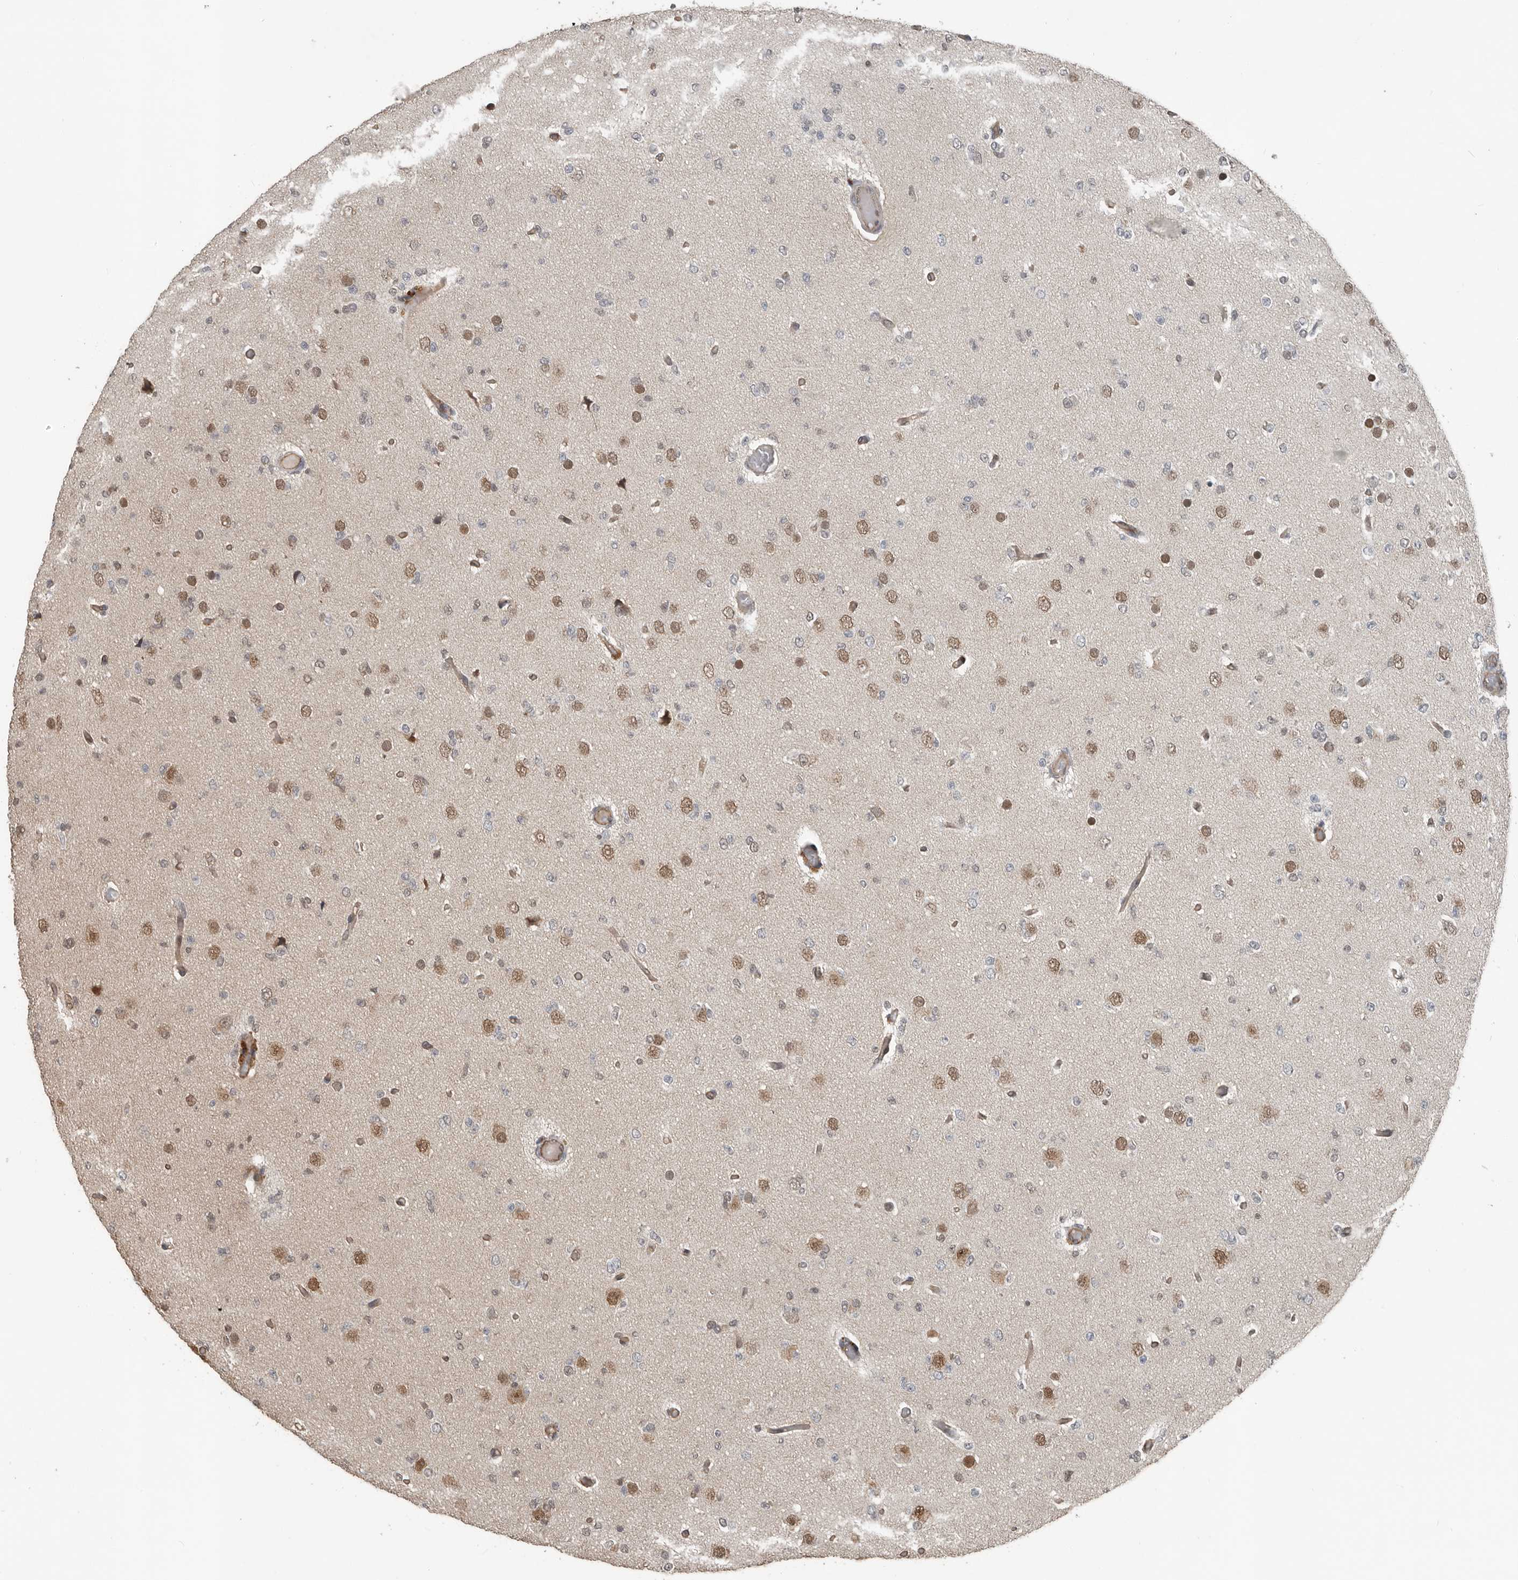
{"staining": {"intensity": "weak", "quantity": "25%-75%", "location": "nuclear"}, "tissue": "glioma", "cell_type": "Tumor cells", "image_type": "cancer", "snomed": [{"axis": "morphology", "description": "Glioma, malignant, Low grade"}, {"axis": "topography", "description": "Brain"}], "caption": "Immunohistochemistry of human glioma reveals low levels of weak nuclear positivity in about 25%-75% of tumor cells. (IHC, brightfield microscopy, high magnification).", "gene": "YOD1", "patient": {"sex": "female", "age": 22}}